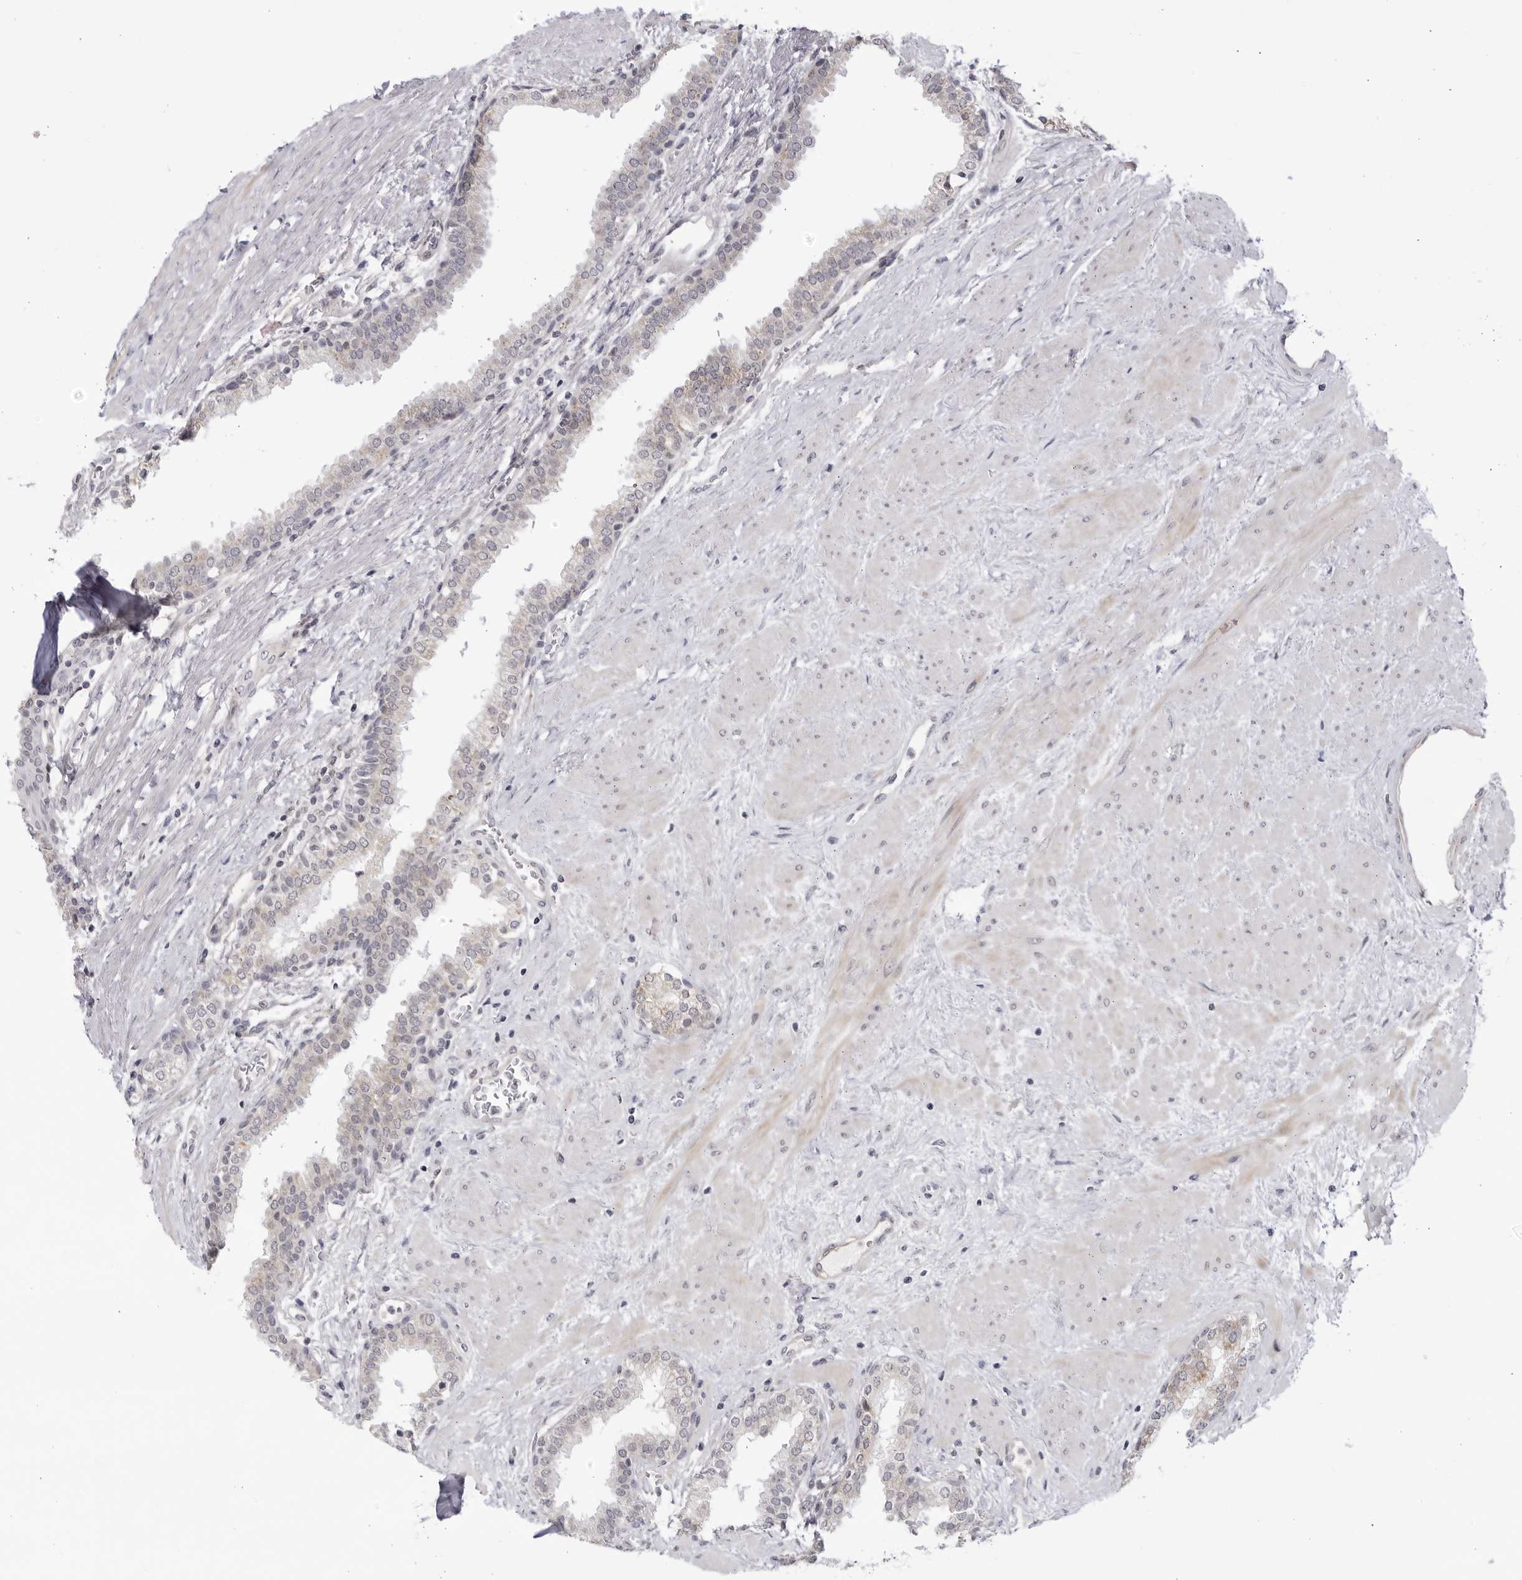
{"staining": {"intensity": "weak", "quantity": "<25%", "location": "cytoplasmic/membranous"}, "tissue": "prostate", "cell_type": "Glandular cells", "image_type": "normal", "snomed": [{"axis": "morphology", "description": "Normal tissue, NOS"}, {"axis": "topography", "description": "Prostate"}], "caption": "Protein analysis of benign prostate demonstrates no significant positivity in glandular cells. (Stains: DAB (3,3'-diaminobenzidine) IHC with hematoxylin counter stain, Microscopy: brightfield microscopy at high magnification).", "gene": "CNBD1", "patient": {"sex": "male", "age": 51}}